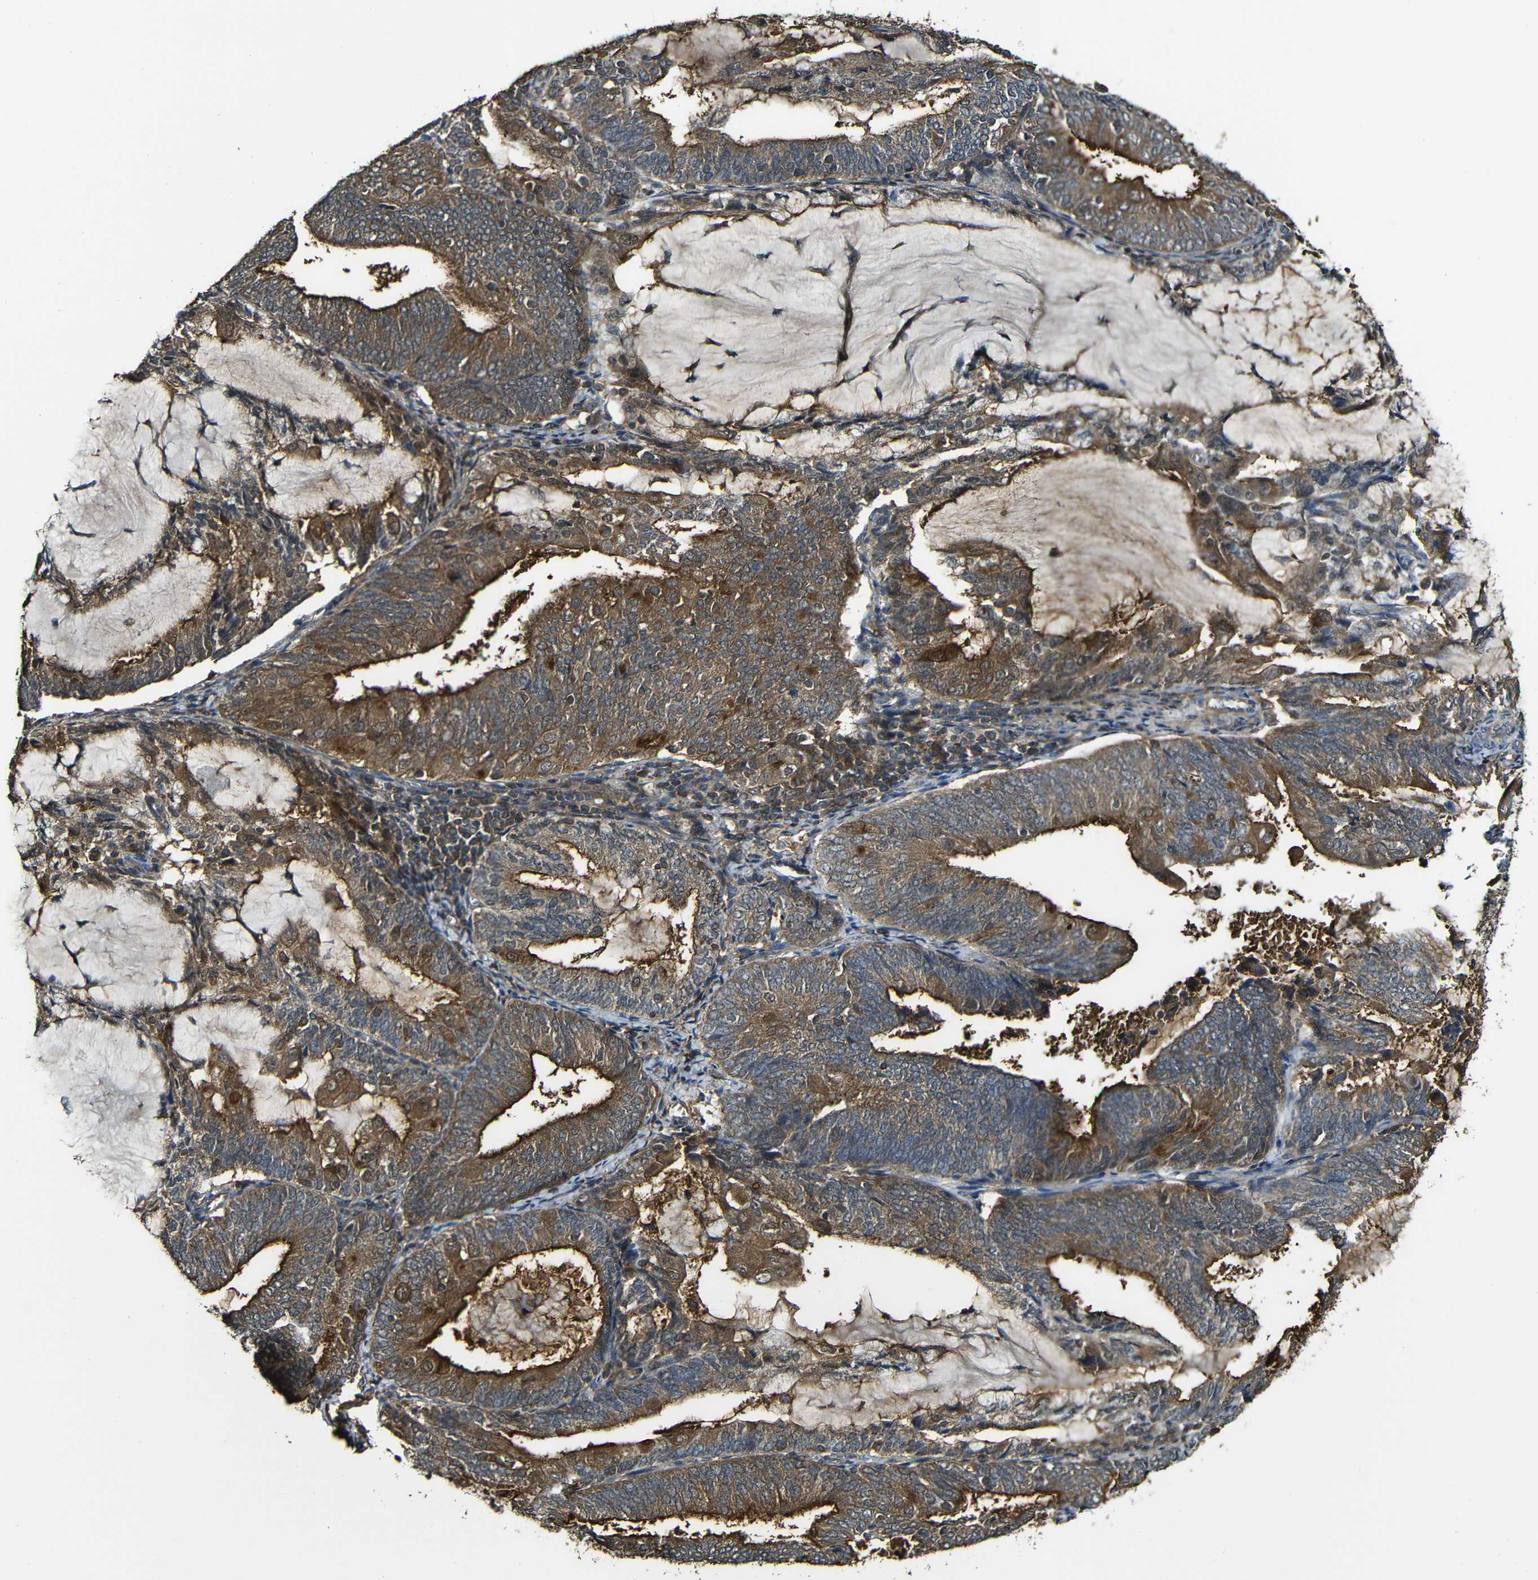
{"staining": {"intensity": "strong", "quantity": ">75%", "location": "cytoplasmic/membranous"}, "tissue": "endometrial cancer", "cell_type": "Tumor cells", "image_type": "cancer", "snomed": [{"axis": "morphology", "description": "Adenocarcinoma, NOS"}, {"axis": "topography", "description": "Endometrium"}], "caption": "Endometrial cancer (adenocarcinoma) was stained to show a protein in brown. There is high levels of strong cytoplasmic/membranous expression in approximately >75% of tumor cells.", "gene": "CASP8", "patient": {"sex": "female", "age": 81}}